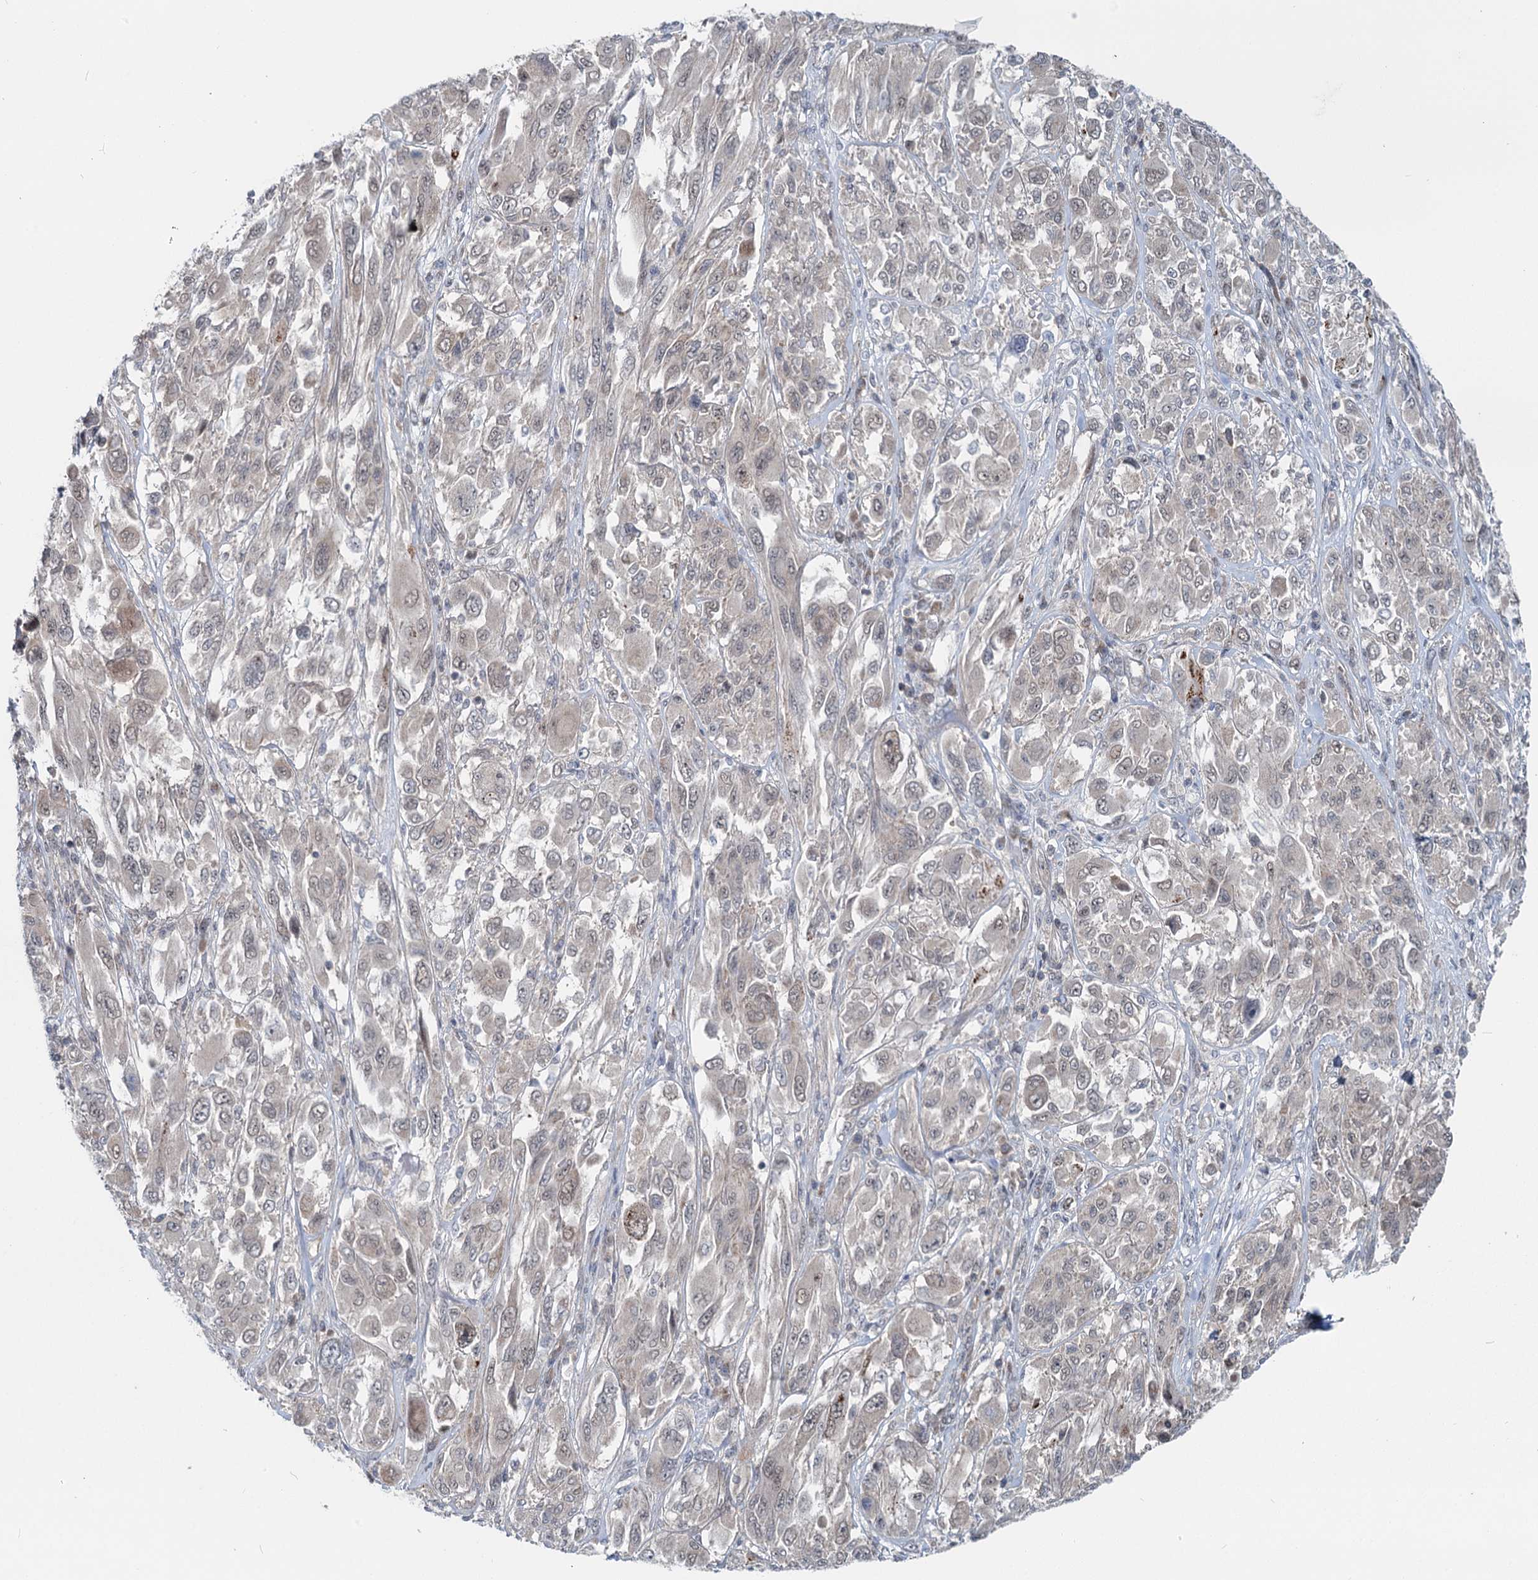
{"staining": {"intensity": "moderate", "quantity": "<25%", "location": "nuclear"}, "tissue": "melanoma", "cell_type": "Tumor cells", "image_type": "cancer", "snomed": [{"axis": "morphology", "description": "Malignant melanoma, NOS"}, {"axis": "topography", "description": "Skin"}], "caption": "This photomicrograph shows immunohistochemistry (IHC) staining of human malignant melanoma, with low moderate nuclear staining in about <25% of tumor cells.", "gene": "ADCY2", "patient": {"sex": "female", "age": 91}}